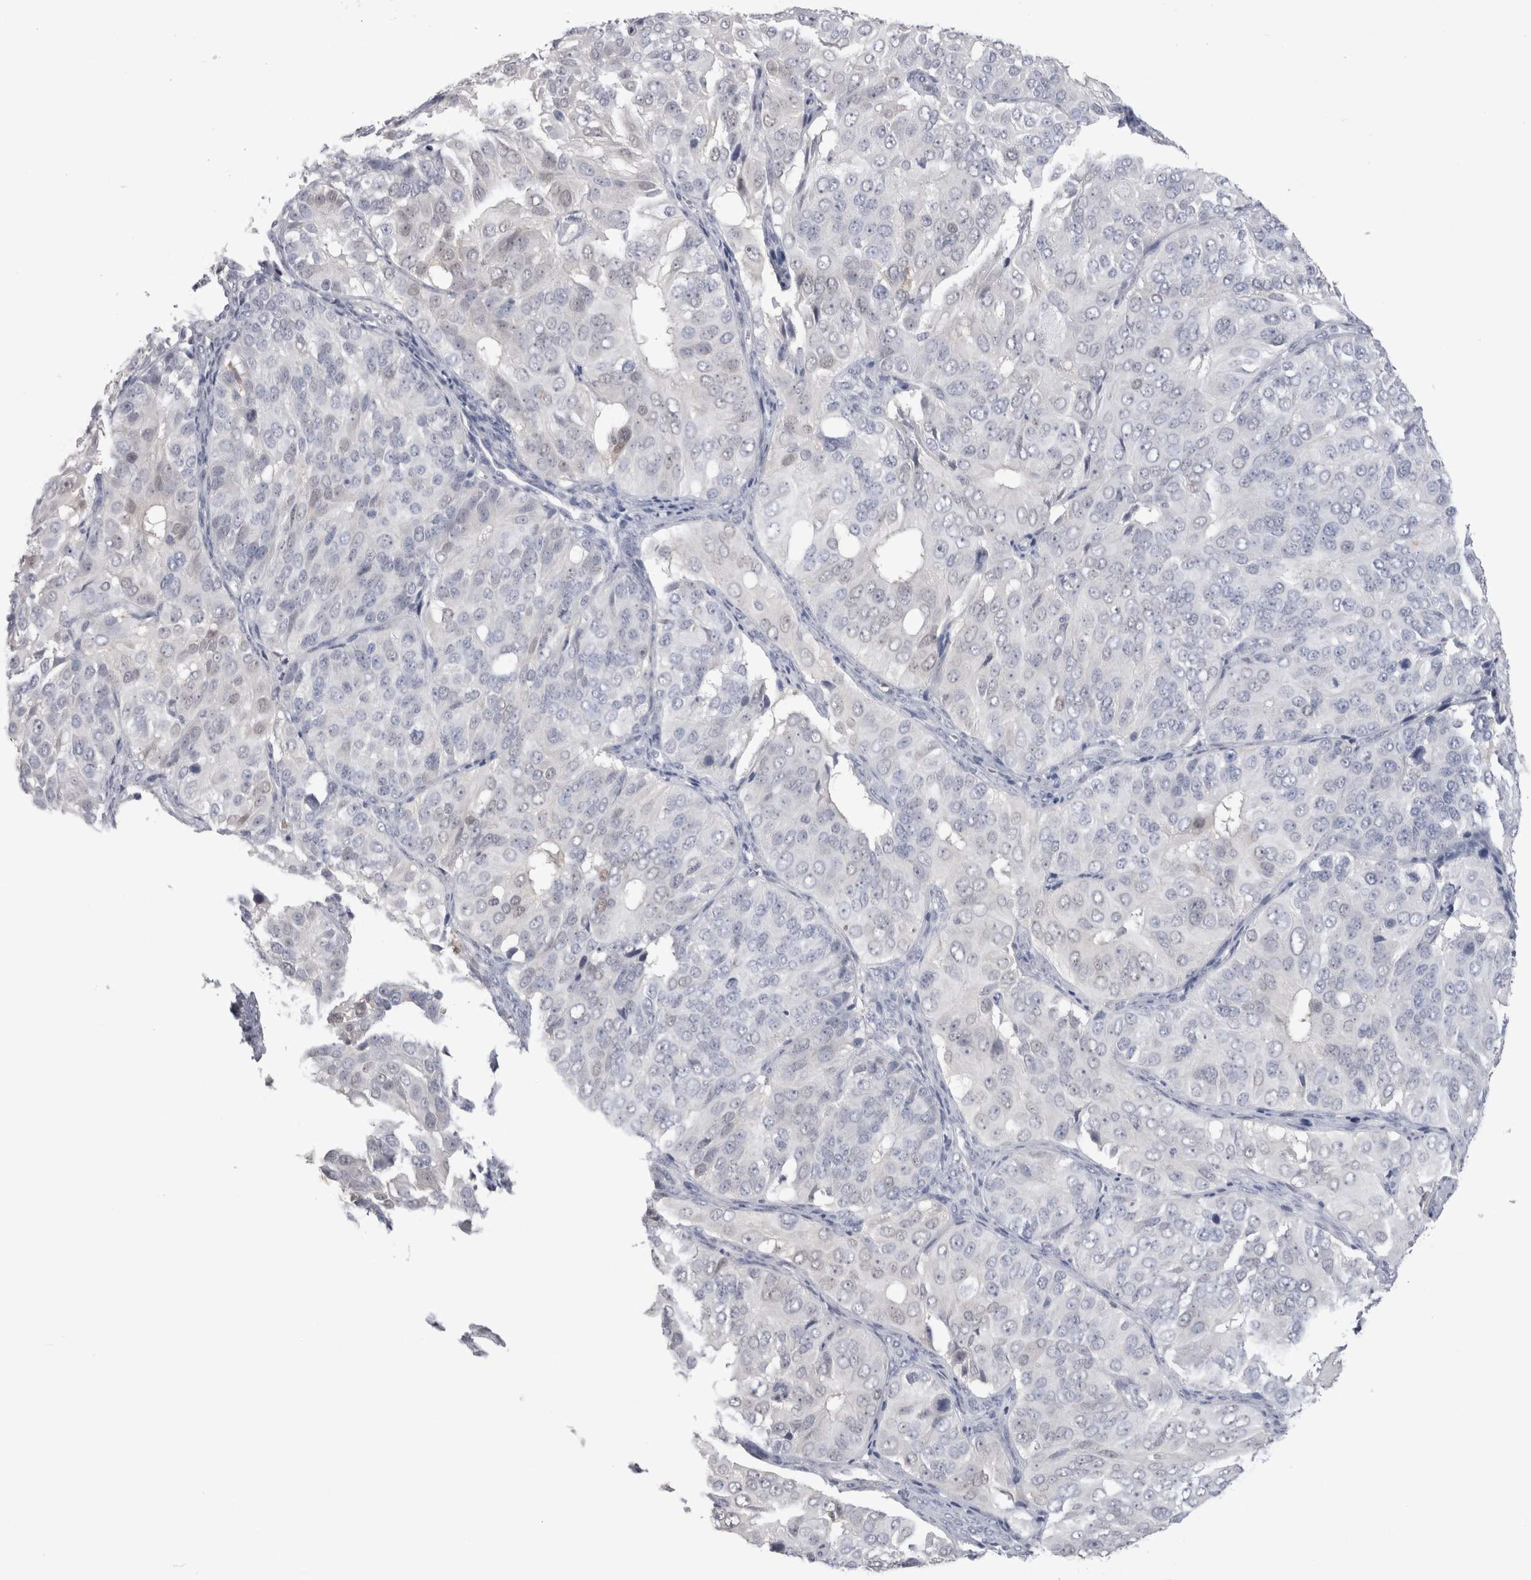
{"staining": {"intensity": "negative", "quantity": "none", "location": "none"}, "tissue": "ovarian cancer", "cell_type": "Tumor cells", "image_type": "cancer", "snomed": [{"axis": "morphology", "description": "Carcinoma, endometroid"}, {"axis": "topography", "description": "Ovary"}], "caption": "Immunohistochemistry (IHC) photomicrograph of neoplastic tissue: ovarian cancer (endometroid carcinoma) stained with DAB (3,3'-diaminobenzidine) exhibits no significant protein staining in tumor cells.", "gene": "SUCNR1", "patient": {"sex": "female", "age": 51}}